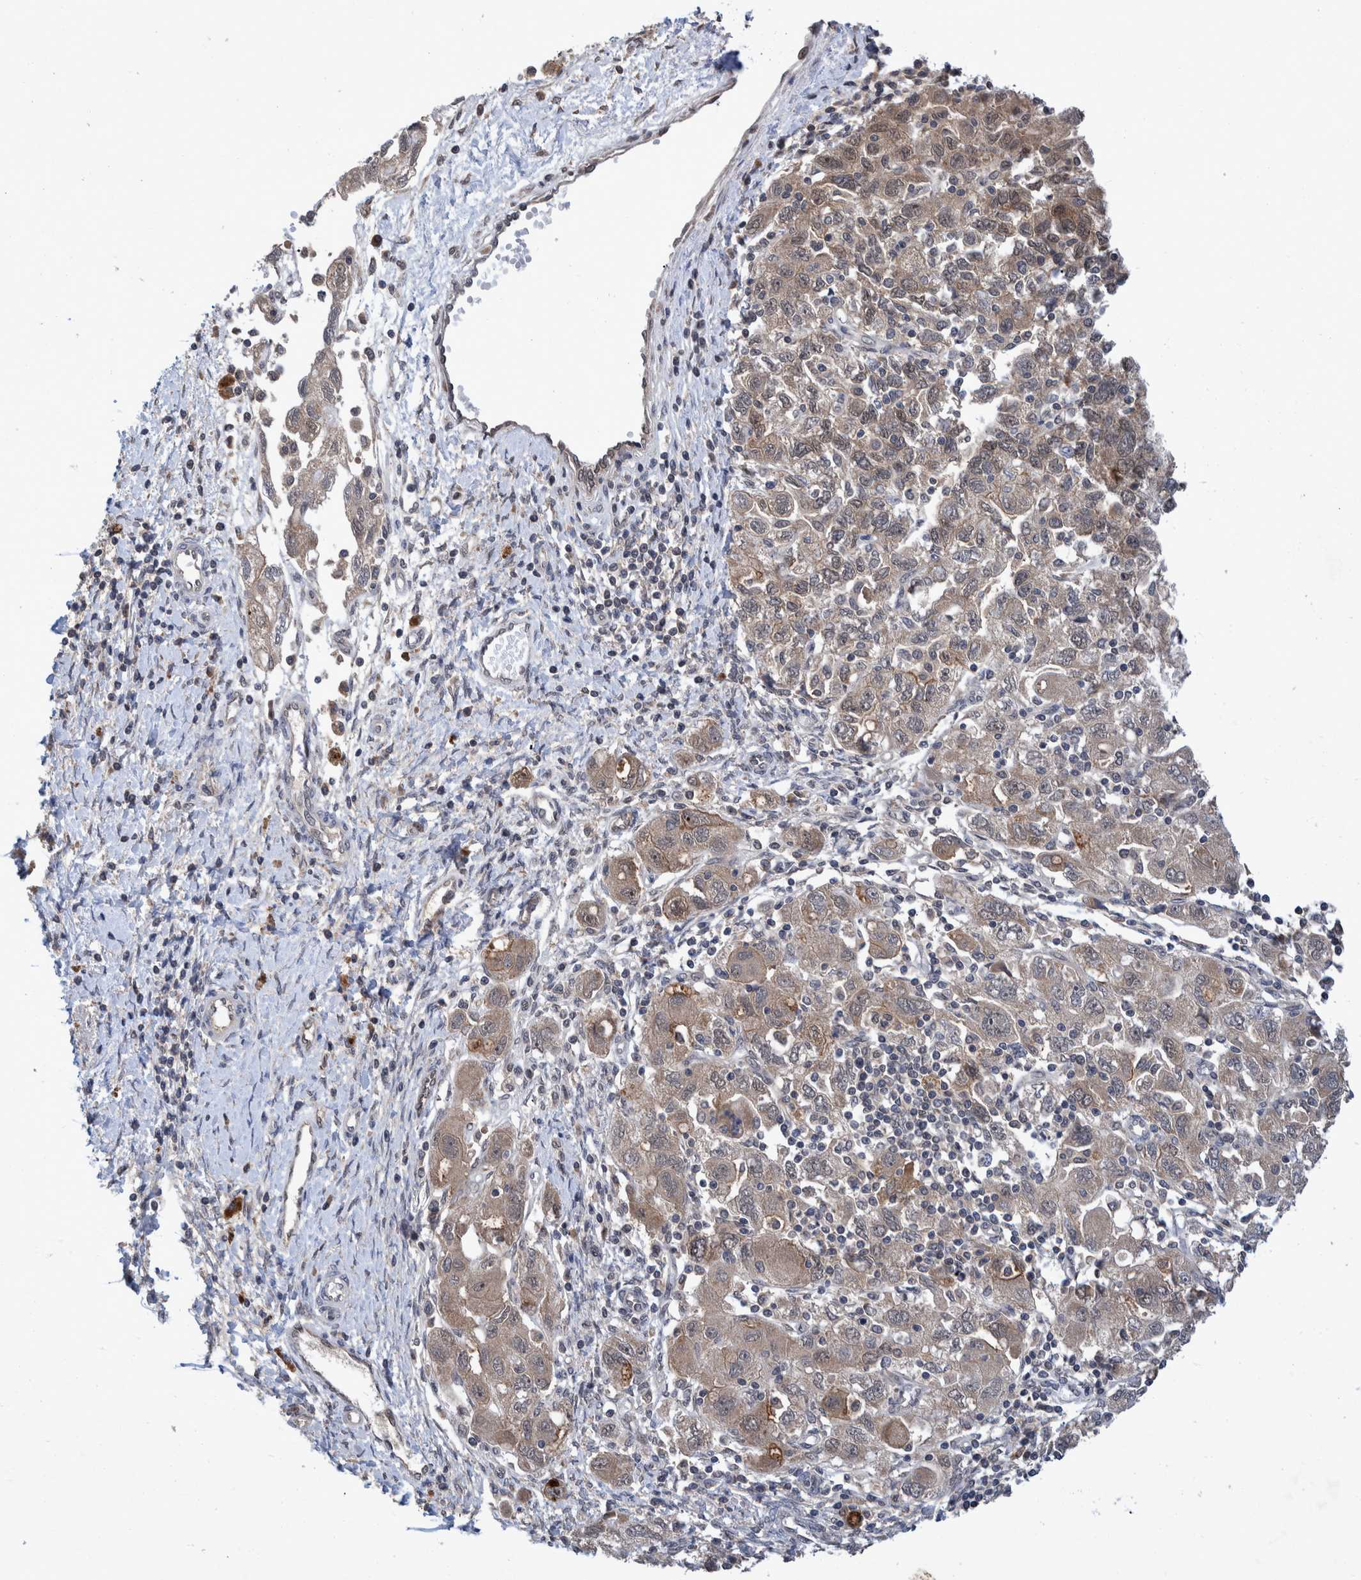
{"staining": {"intensity": "weak", "quantity": "<25%", "location": "cytoplasmic/membranous"}, "tissue": "ovarian cancer", "cell_type": "Tumor cells", "image_type": "cancer", "snomed": [{"axis": "morphology", "description": "Carcinoma, NOS"}, {"axis": "morphology", "description": "Cystadenocarcinoma, serous, NOS"}, {"axis": "topography", "description": "Ovary"}], "caption": "Ovarian cancer (carcinoma) was stained to show a protein in brown. There is no significant positivity in tumor cells. The staining was performed using DAB to visualize the protein expression in brown, while the nuclei were stained in blue with hematoxylin (Magnification: 20x).", "gene": "PLPBP", "patient": {"sex": "female", "age": 69}}